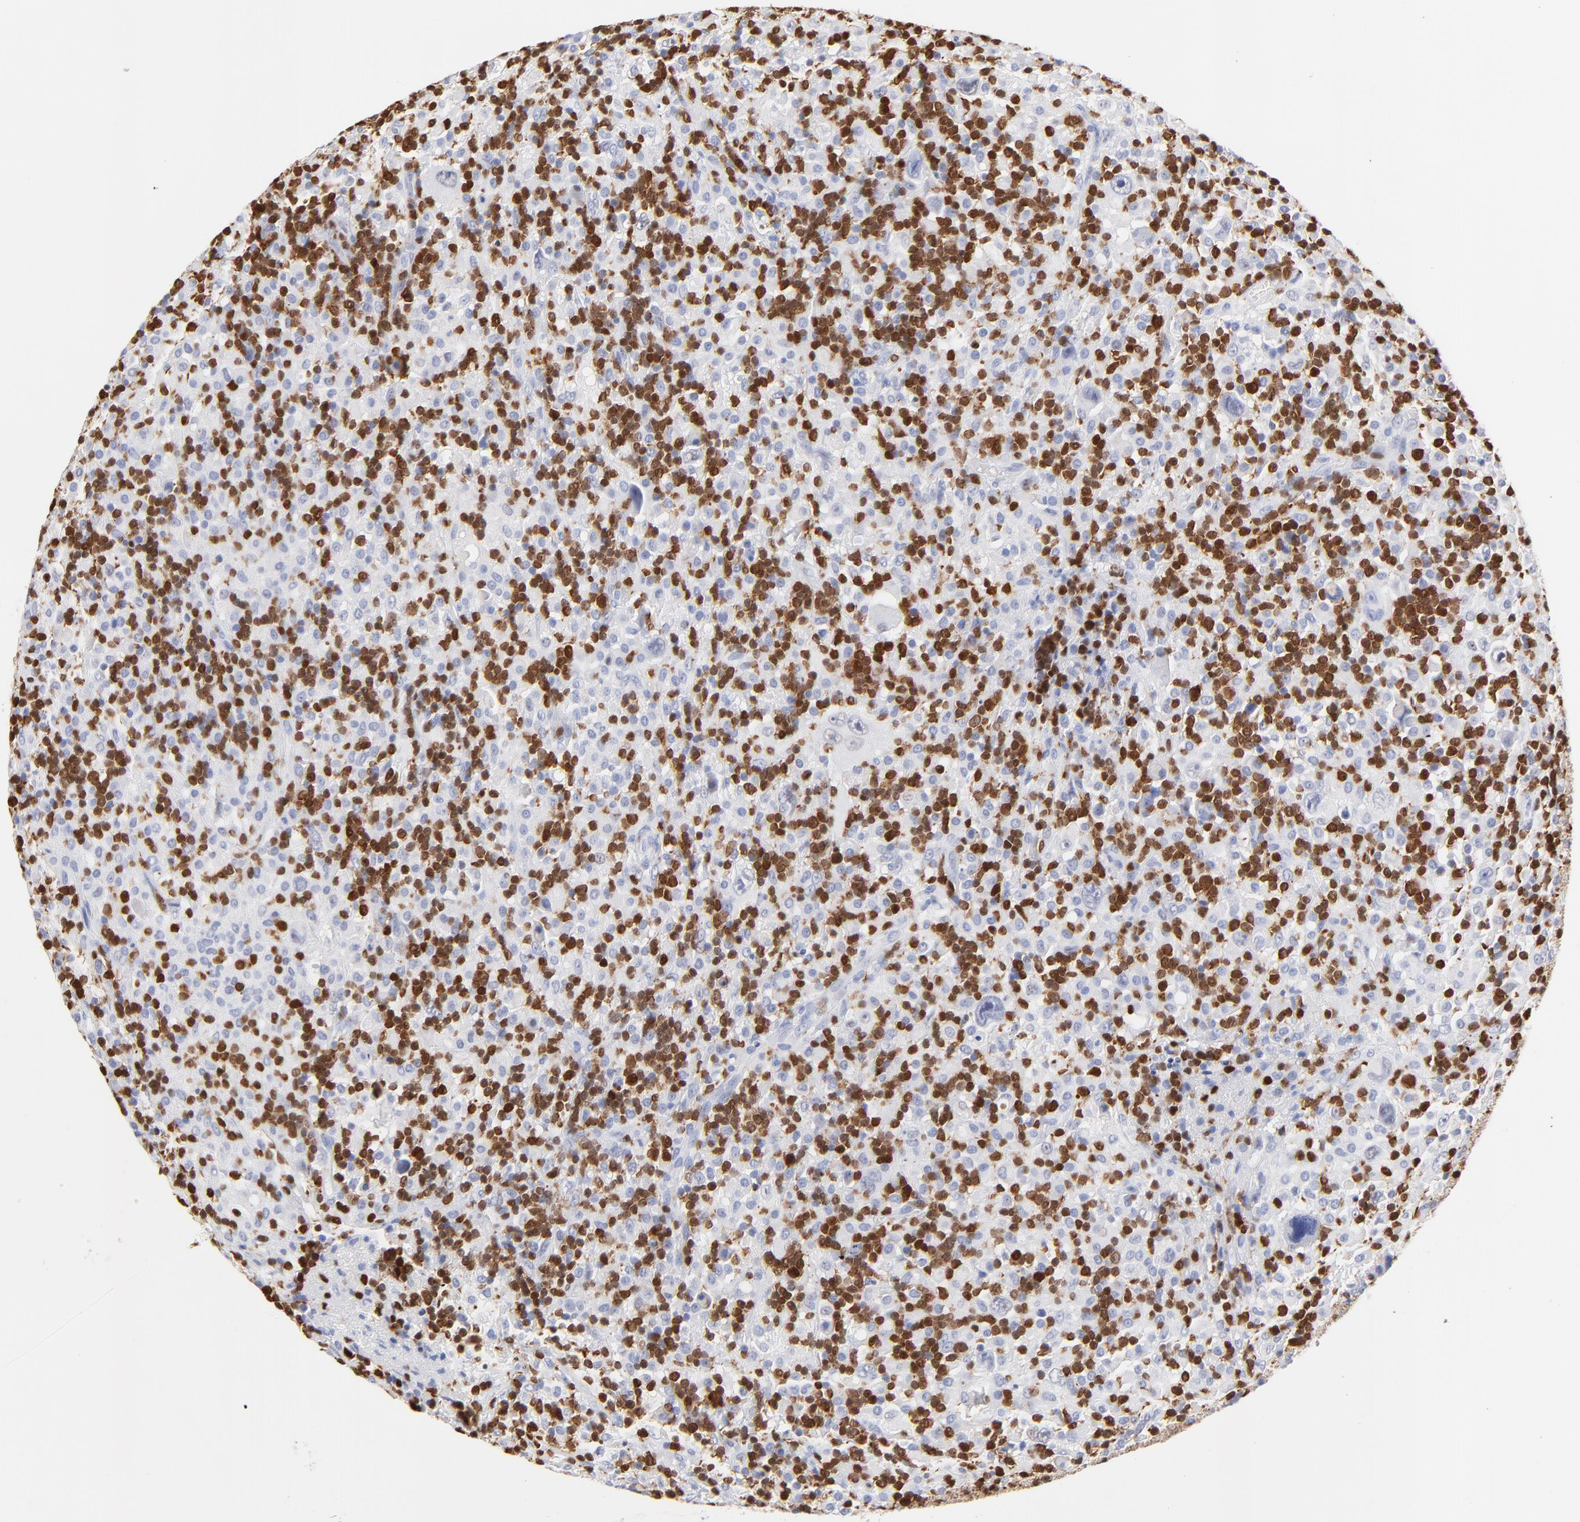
{"staining": {"intensity": "negative", "quantity": "none", "location": "none"}, "tissue": "lymphoma", "cell_type": "Tumor cells", "image_type": "cancer", "snomed": [{"axis": "morphology", "description": "Hodgkin's disease, NOS"}, {"axis": "topography", "description": "Lymph node"}], "caption": "Tumor cells are negative for protein expression in human Hodgkin's disease. (DAB immunohistochemistry (IHC) visualized using brightfield microscopy, high magnification).", "gene": "ZAP70", "patient": {"sex": "male", "age": 46}}